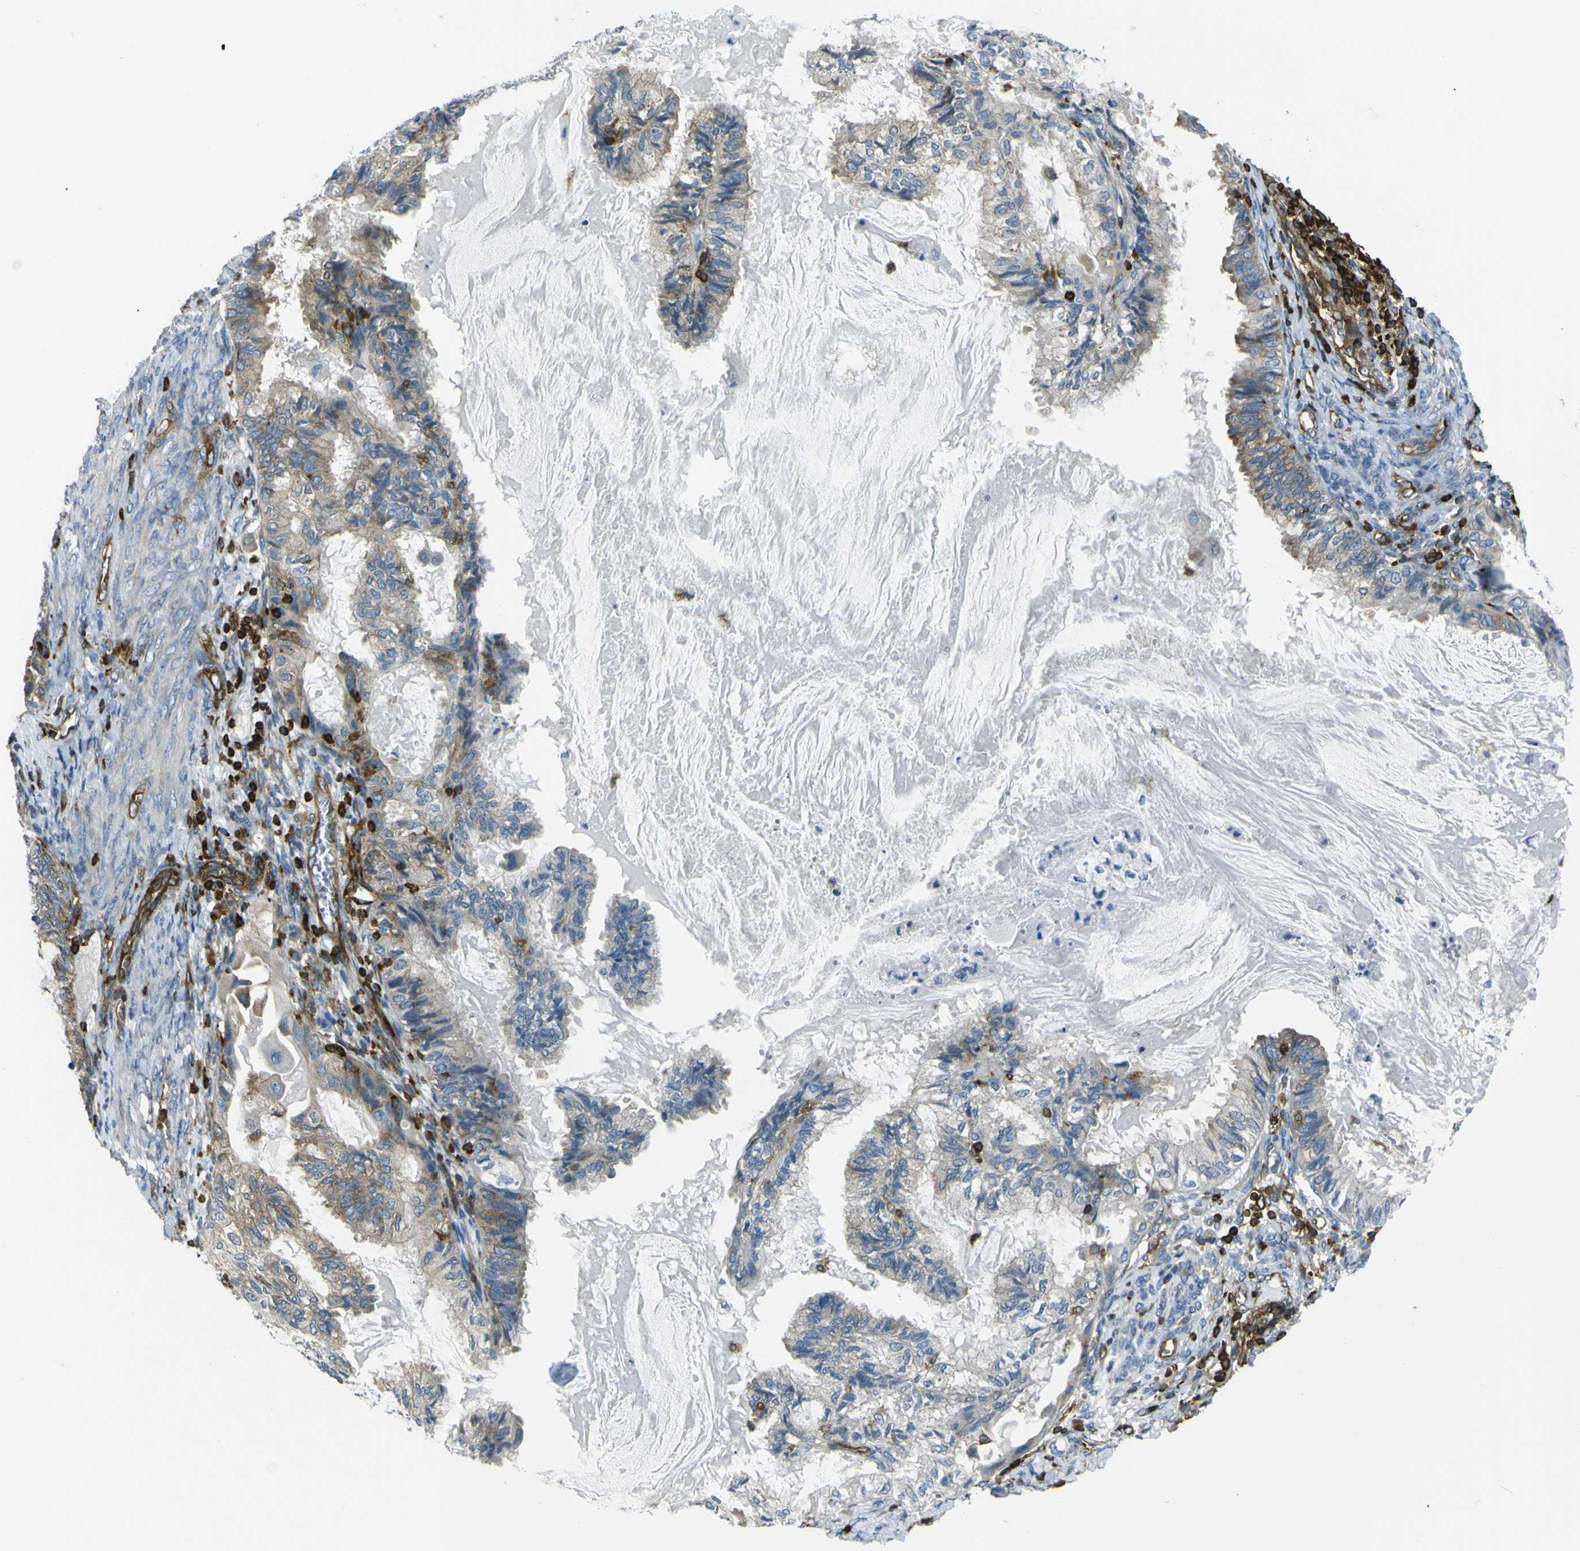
{"staining": {"intensity": "weak", "quantity": "25%-75%", "location": "cytoplasmic/membranous"}, "tissue": "cervical cancer", "cell_type": "Tumor cells", "image_type": "cancer", "snomed": [{"axis": "morphology", "description": "Normal tissue, NOS"}, {"axis": "morphology", "description": "Adenocarcinoma, NOS"}, {"axis": "topography", "description": "Cervix"}, {"axis": "topography", "description": "Endometrium"}], "caption": "Immunohistochemistry image of neoplastic tissue: adenocarcinoma (cervical) stained using immunohistochemistry reveals low levels of weak protein expression localized specifically in the cytoplasmic/membranous of tumor cells, appearing as a cytoplasmic/membranous brown color.", "gene": "ARHGEF1", "patient": {"sex": "female", "age": 86}}